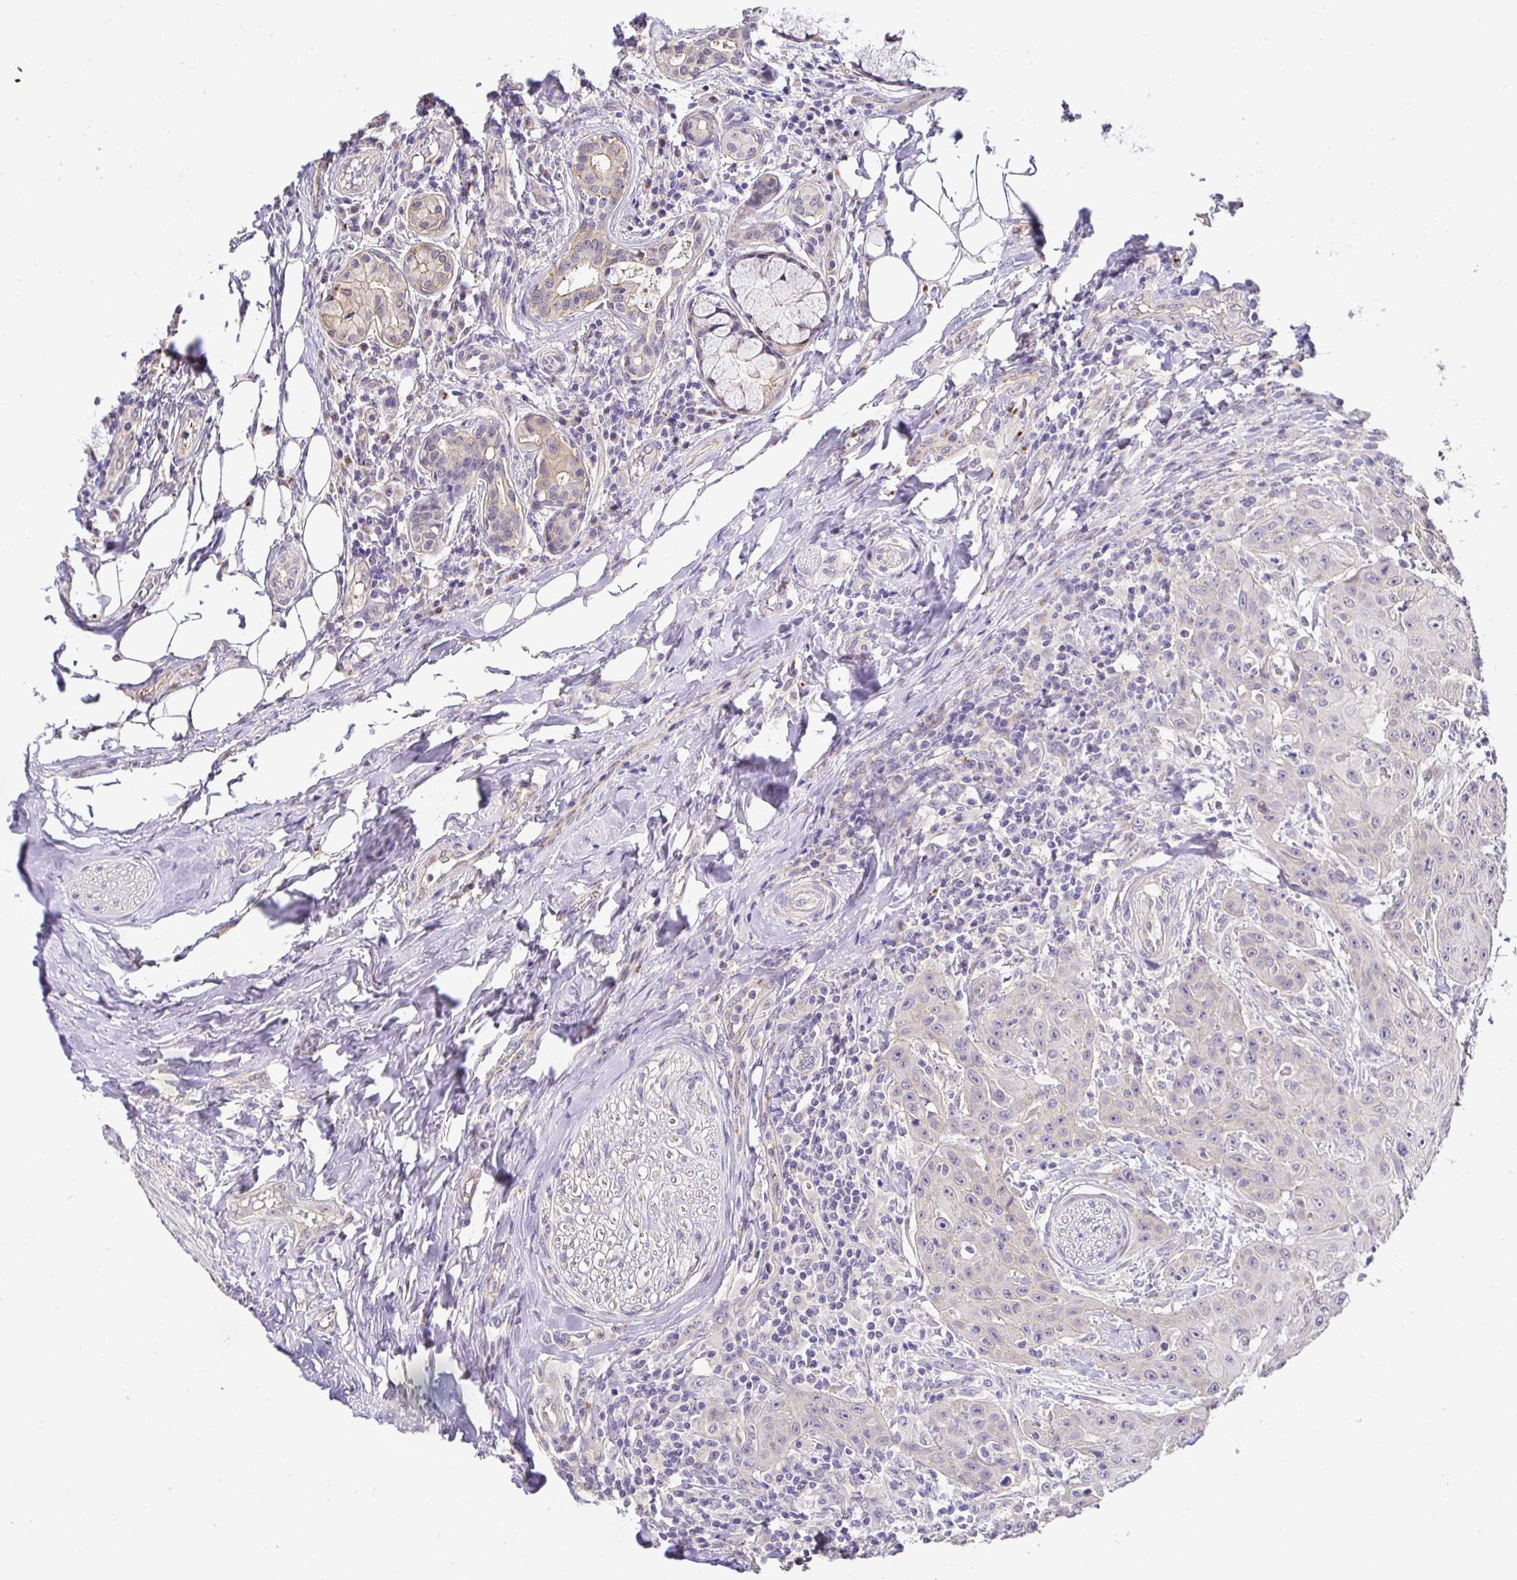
{"staining": {"intensity": "negative", "quantity": "none", "location": "none"}, "tissue": "head and neck cancer", "cell_type": "Tumor cells", "image_type": "cancer", "snomed": [{"axis": "morphology", "description": "Normal tissue, NOS"}, {"axis": "morphology", "description": "Squamous cell carcinoma, NOS"}, {"axis": "topography", "description": "Oral tissue"}, {"axis": "topography", "description": "Head-Neck"}], "caption": "Protein analysis of head and neck cancer (squamous cell carcinoma) displays no significant staining in tumor cells.", "gene": "SLC9A1", "patient": {"sex": "female", "age": 55}}